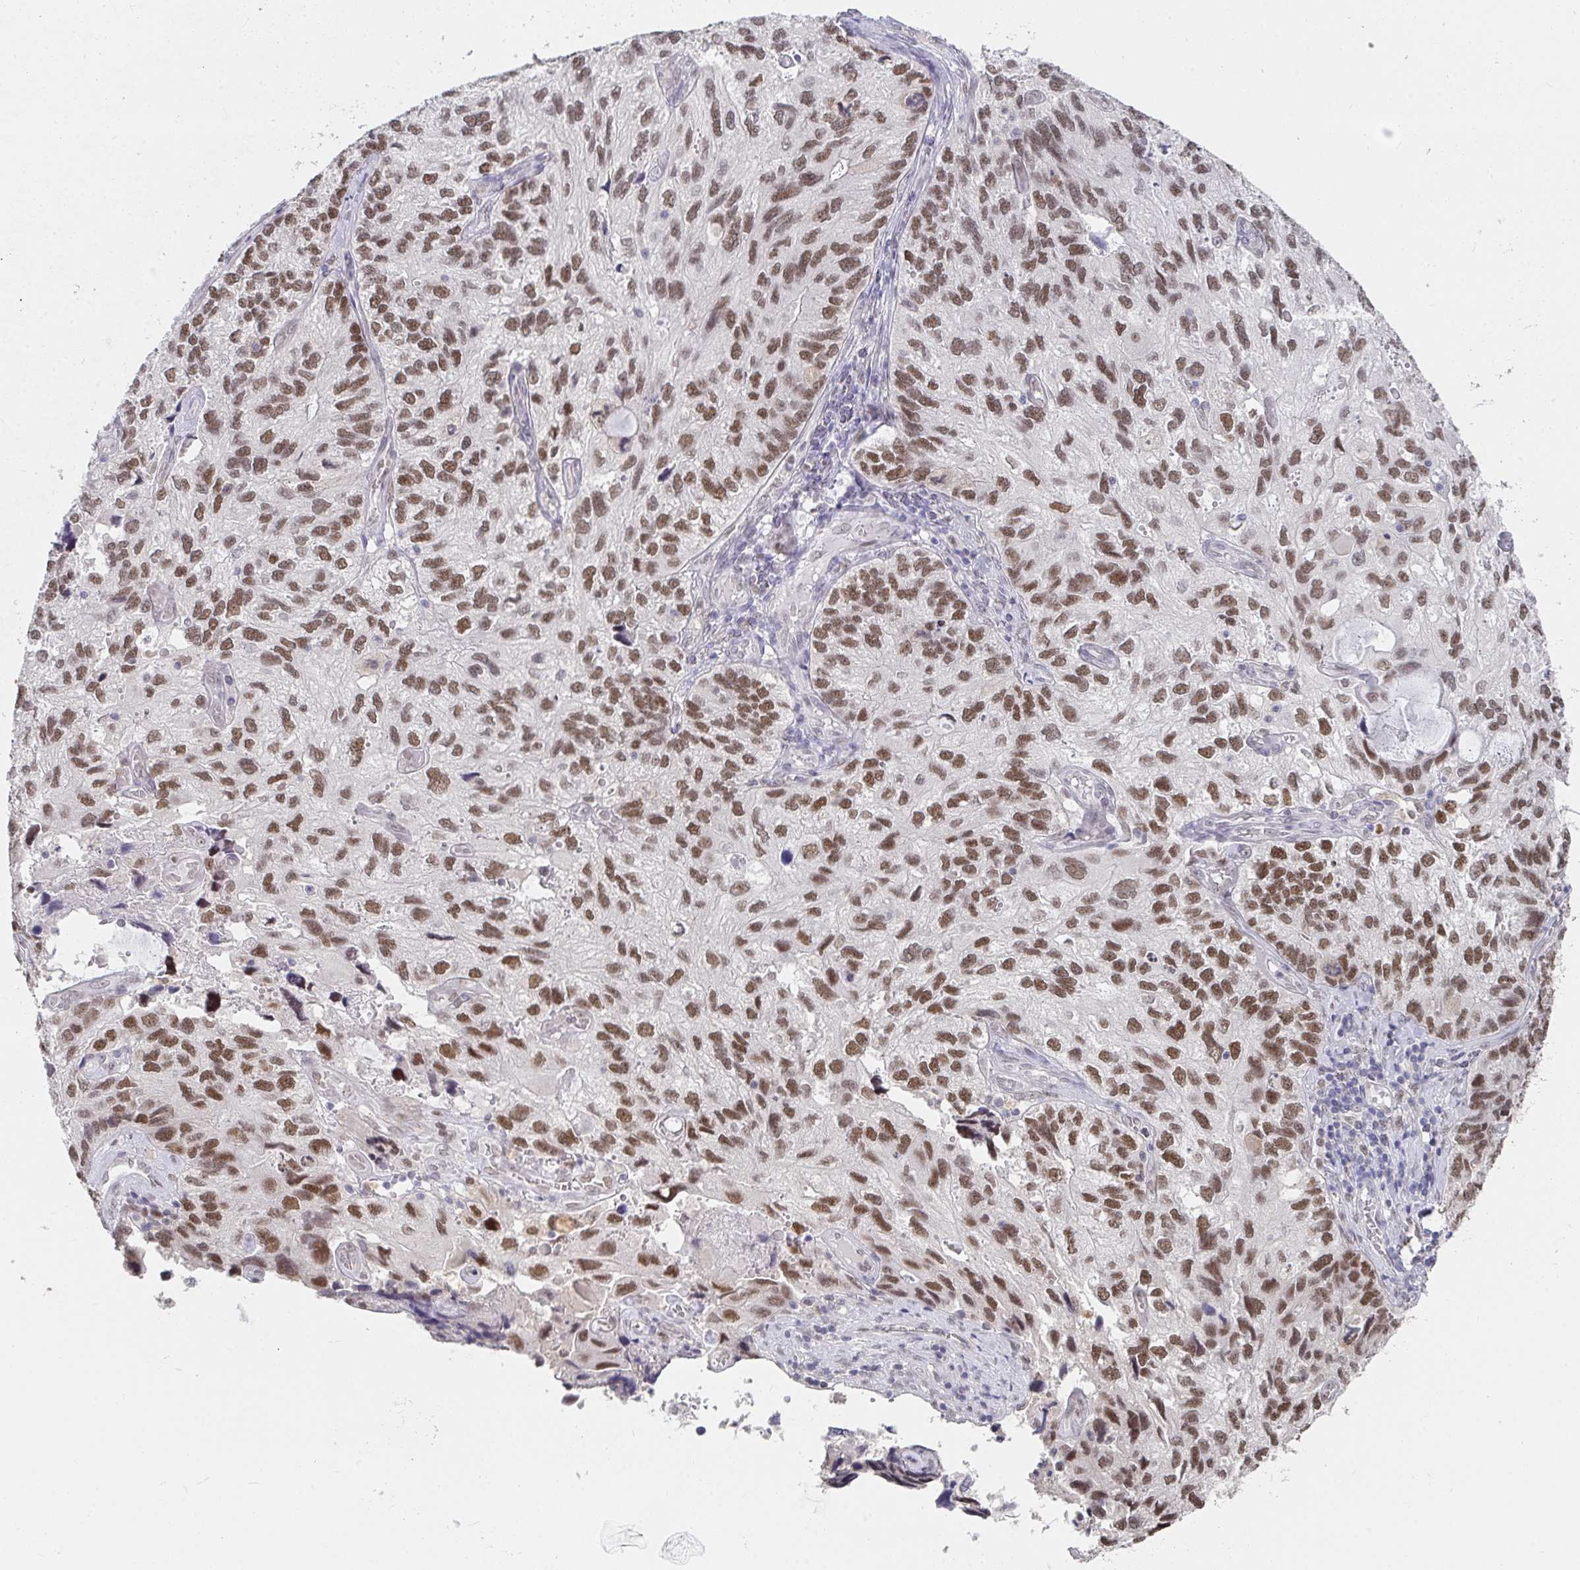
{"staining": {"intensity": "moderate", "quantity": "25%-75%", "location": "nuclear"}, "tissue": "endometrial cancer", "cell_type": "Tumor cells", "image_type": "cancer", "snomed": [{"axis": "morphology", "description": "Carcinoma, NOS"}, {"axis": "topography", "description": "Uterus"}], "caption": "Endometrial cancer (carcinoma) stained with a brown dye exhibits moderate nuclear positive staining in about 25%-75% of tumor cells.", "gene": "RCOR1", "patient": {"sex": "female", "age": 76}}